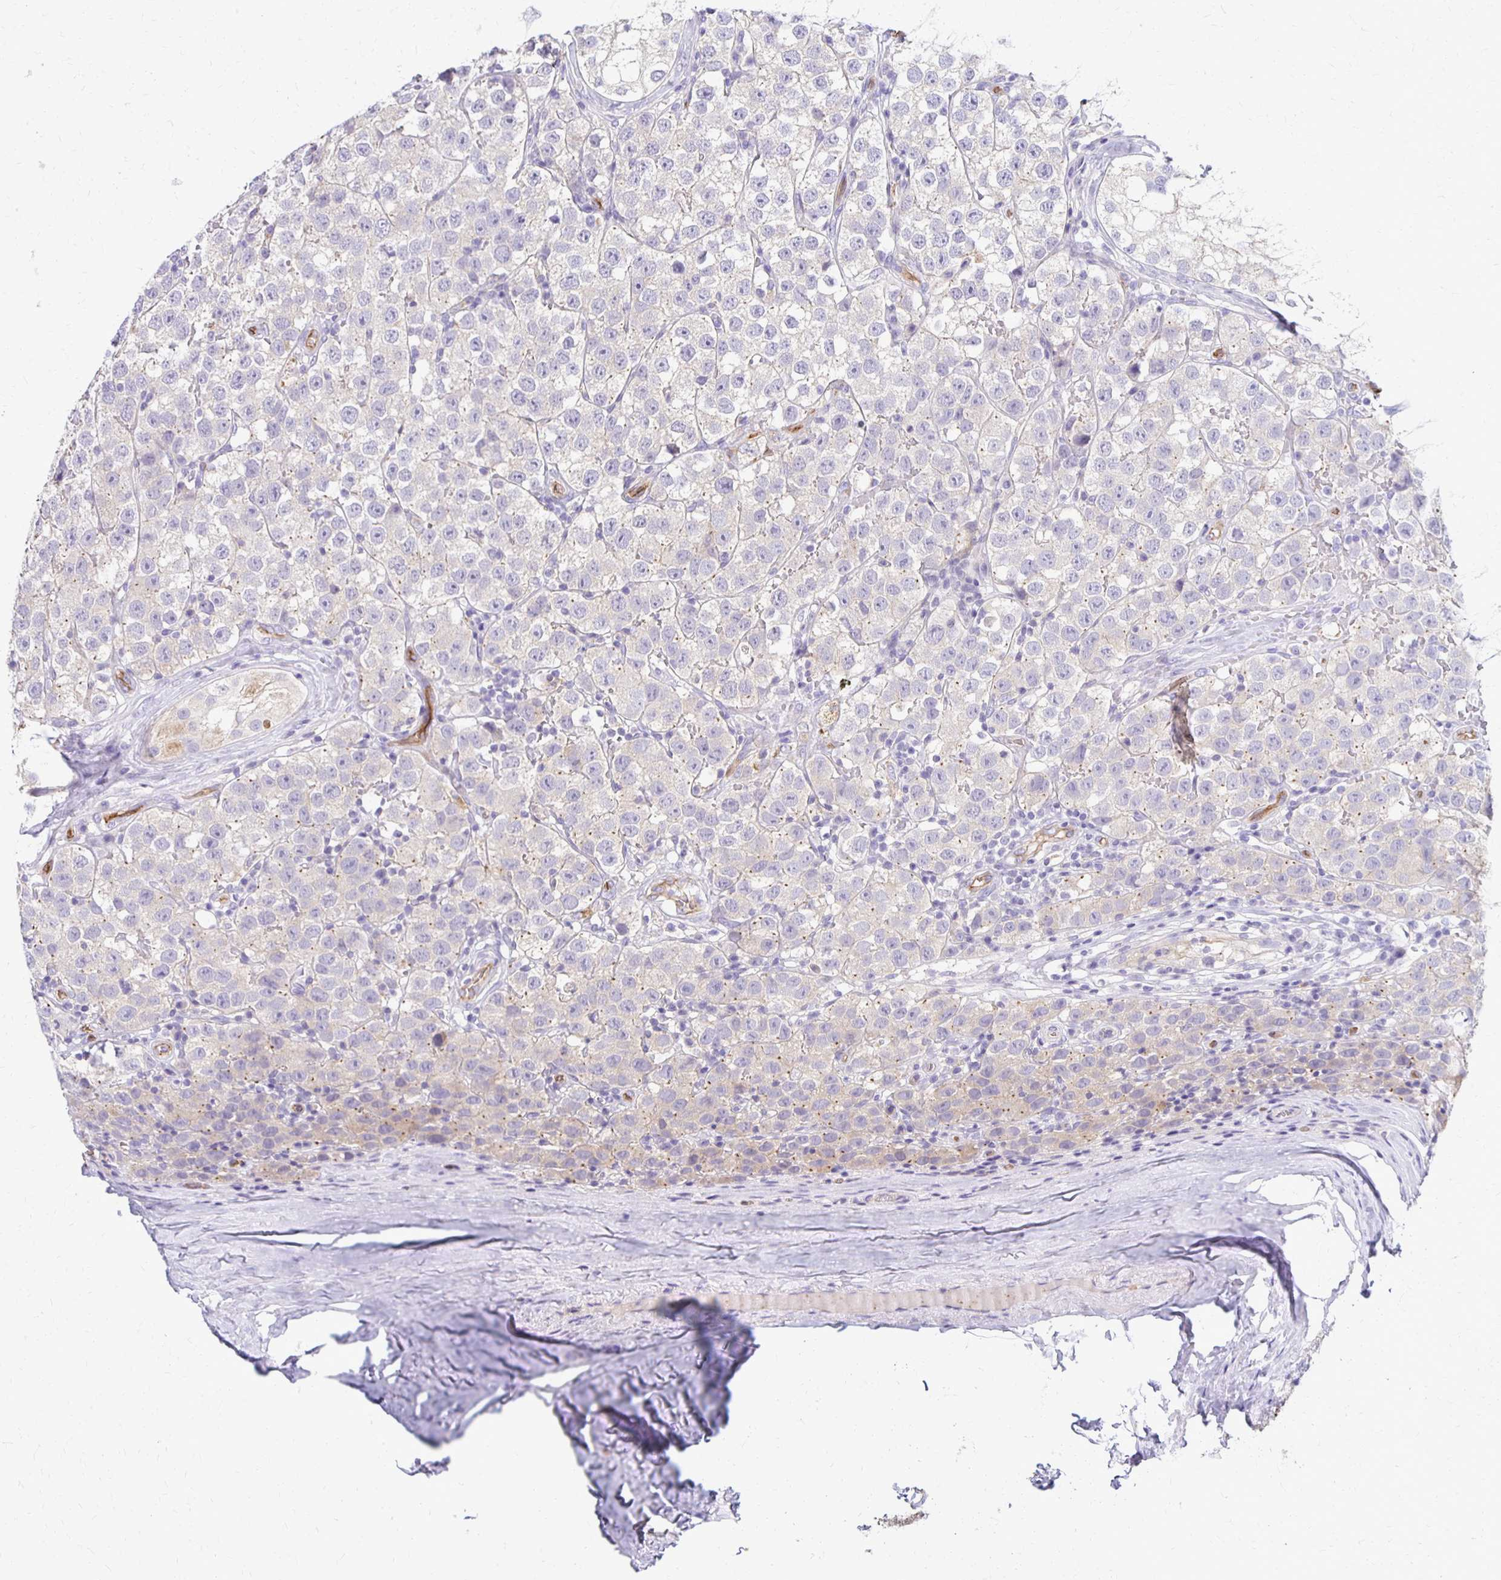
{"staining": {"intensity": "negative", "quantity": "none", "location": "none"}, "tissue": "testis cancer", "cell_type": "Tumor cells", "image_type": "cancer", "snomed": [{"axis": "morphology", "description": "Seminoma, NOS"}, {"axis": "topography", "description": "Testis"}], "caption": "There is no significant positivity in tumor cells of testis seminoma.", "gene": "TTYH1", "patient": {"sex": "male", "age": 34}}